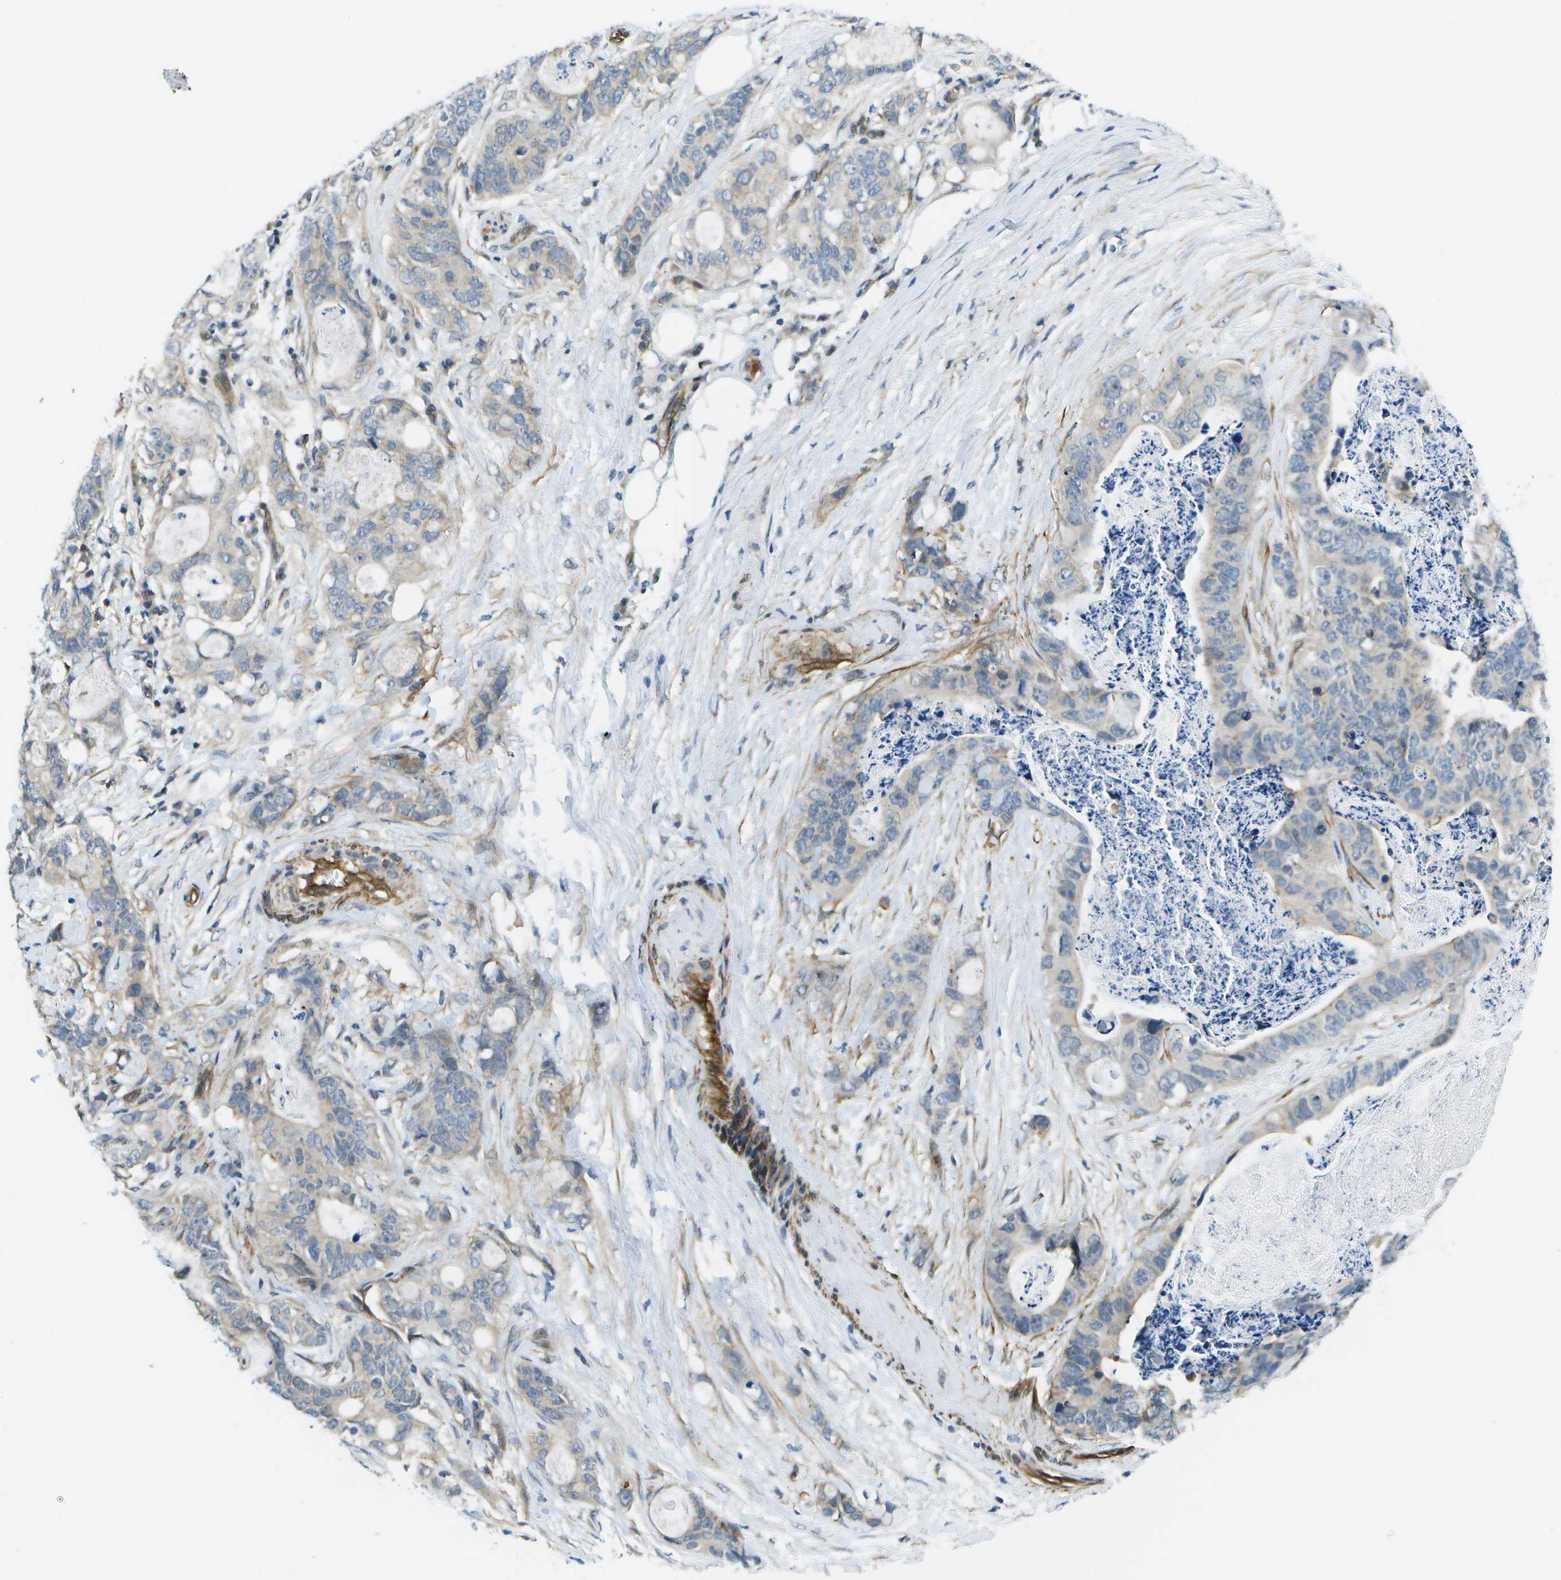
{"staining": {"intensity": "weak", "quantity": "25%-75%", "location": "cytoplasmic/membranous"}, "tissue": "stomach cancer", "cell_type": "Tumor cells", "image_type": "cancer", "snomed": [{"axis": "morphology", "description": "Adenocarcinoma, NOS"}, {"axis": "topography", "description": "Stomach"}], "caption": "This is a histology image of immunohistochemistry (IHC) staining of adenocarcinoma (stomach), which shows weak expression in the cytoplasmic/membranous of tumor cells.", "gene": "KIAA0040", "patient": {"sex": "female", "age": 89}}